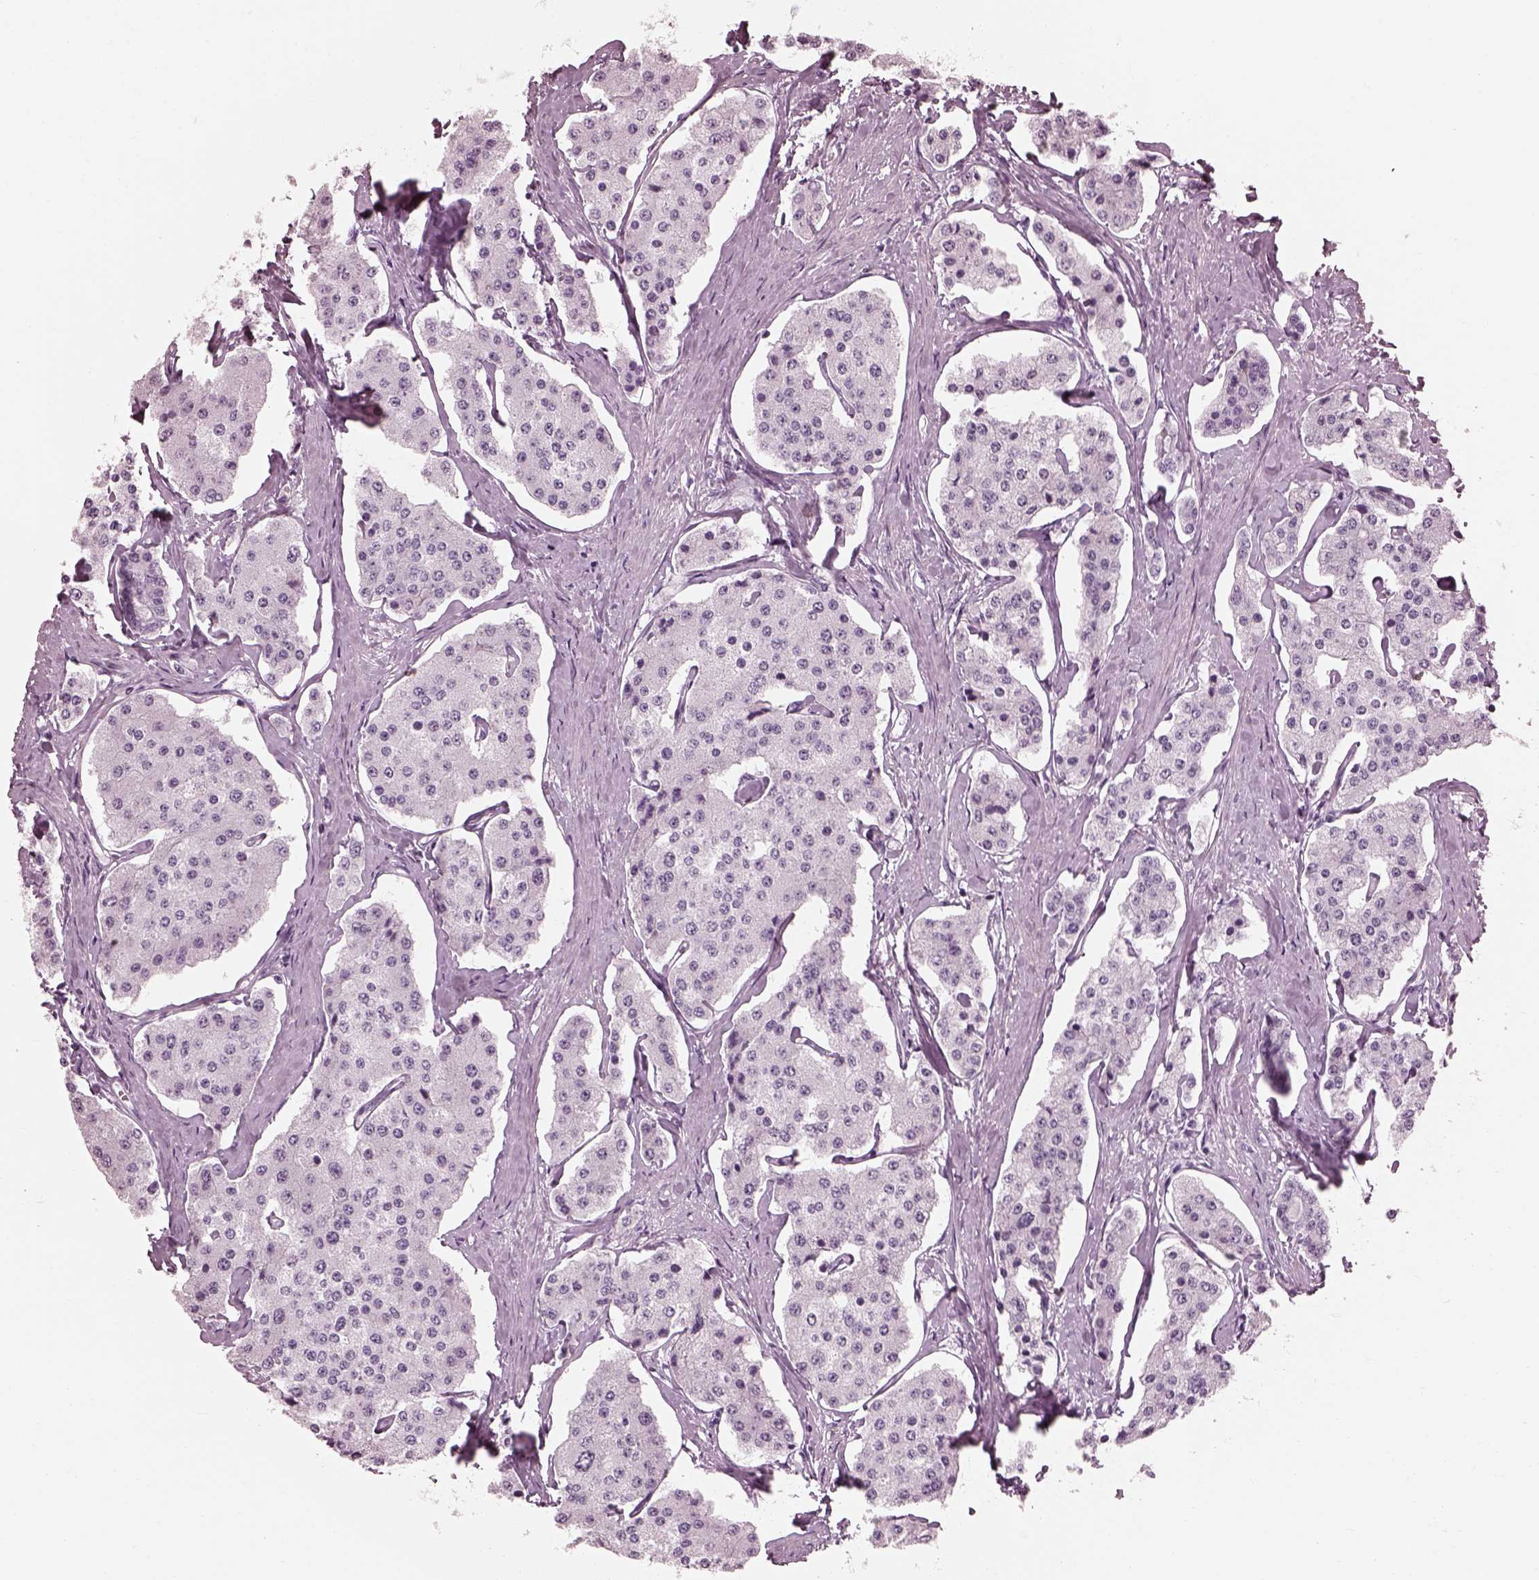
{"staining": {"intensity": "negative", "quantity": "none", "location": "none"}, "tissue": "carcinoid", "cell_type": "Tumor cells", "image_type": "cancer", "snomed": [{"axis": "morphology", "description": "Carcinoid, malignant, NOS"}, {"axis": "topography", "description": "Small intestine"}], "caption": "The immunohistochemistry (IHC) histopathology image has no significant staining in tumor cells of malignant carcinoid tissue.", "gene": "TCHHL1", "patient": {"sex": "female", "age": 65}}